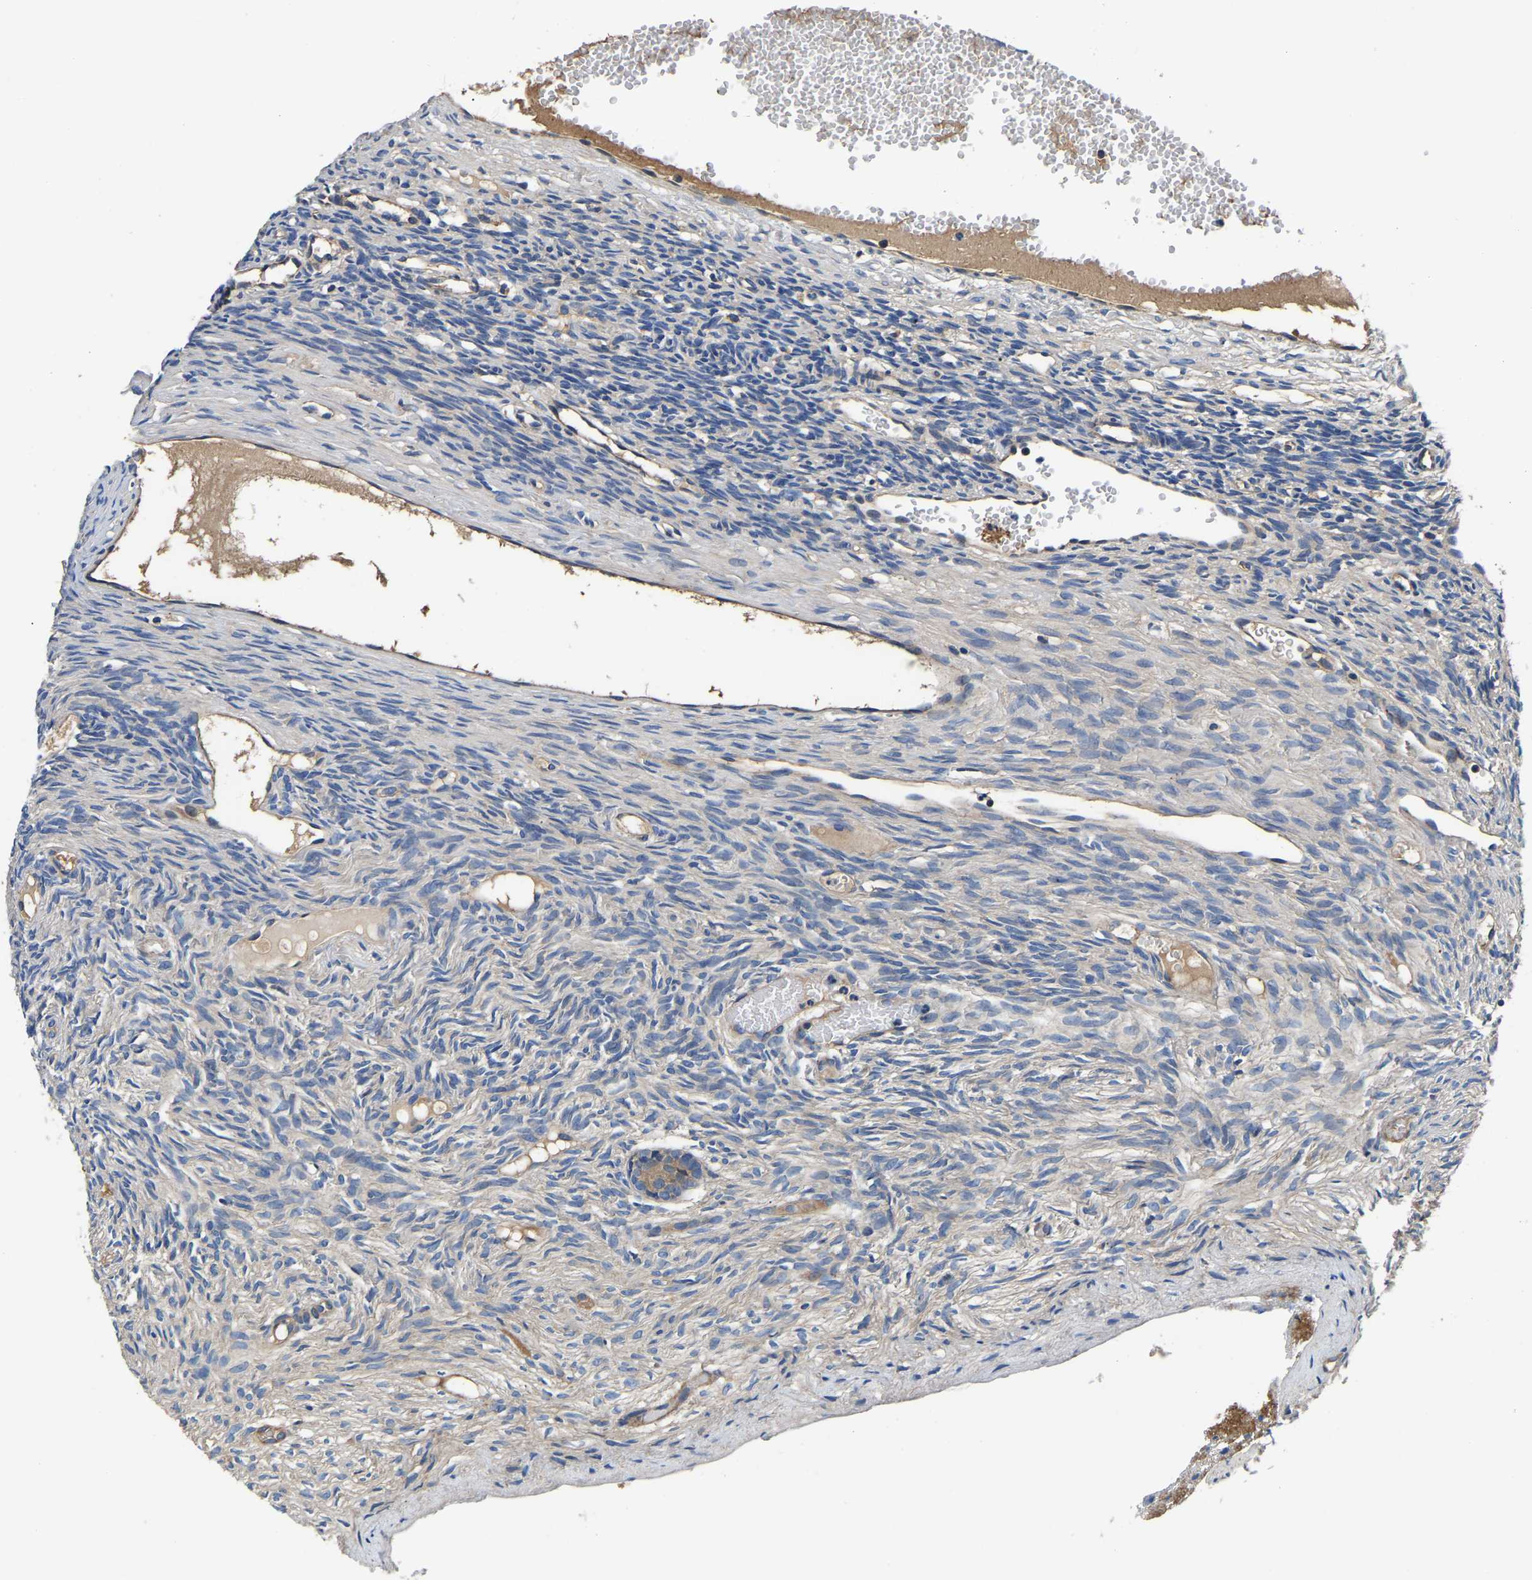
{"staining": {"intensity": "moderate", "quantity": ">75%", "location": "cytoplasmic/membranous"}, "tissue": "ovary", "cell_type": "Follicle cells", "image_type": "normal", "snomed": [{"axis": "morphology", "description": "Normal tissue, NOS"}, {"axis": "topography", "description": "Ovary"}], "caption": "A micrograph of ovary stained for a protein displays moderate cytoplasmic/membranous brown staining in follicle cells.", "gene": "SH3GLB1", "patient": {"sex": "female", "age": 33}}